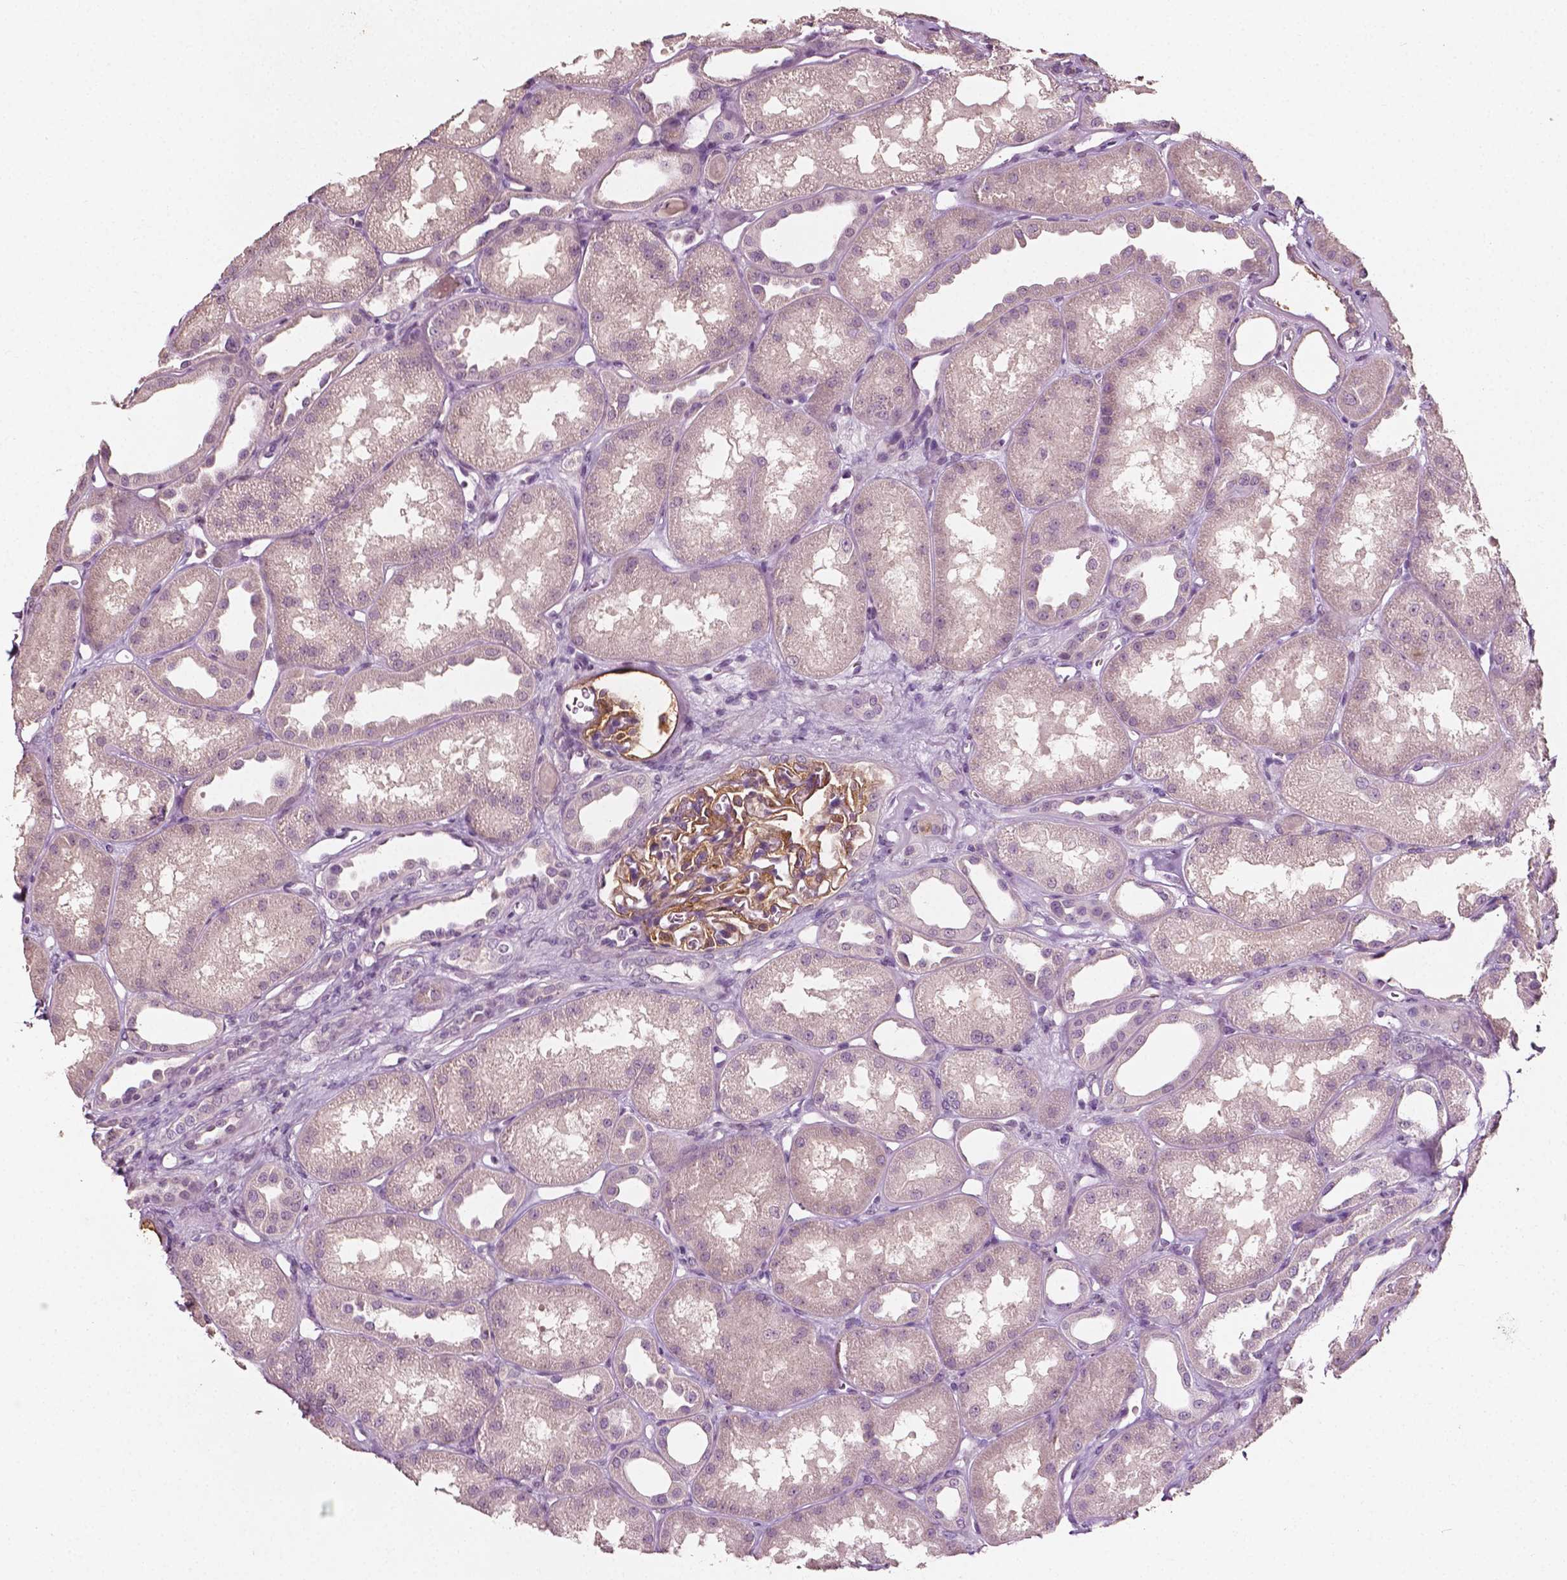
{"staining": {"intensity": "strong", "quantity": ">75%", "location": "cytoplasmic/membranous"}, "tissue": "kidney", "cell_type": "Cells in glomeruli", "image_type": "normal", "snomed": [{"axis": "morphology", "description": "Normal tissue, NOS"}, {"axis": "topography", "description": "Kidney"}], "caption": "Normal kidney was stained to show a protein in brown. There is high levels of strong cytoplasmic/membranous positivity in approximately >75% of cells in glomeruli. The protein is stained brown, and the nuclei are stained in blue (DAB IHC with brightfield microscopy, high magnification).", "gene": "PLA2R1", "patient": {"sex": "male", "age": 61}}